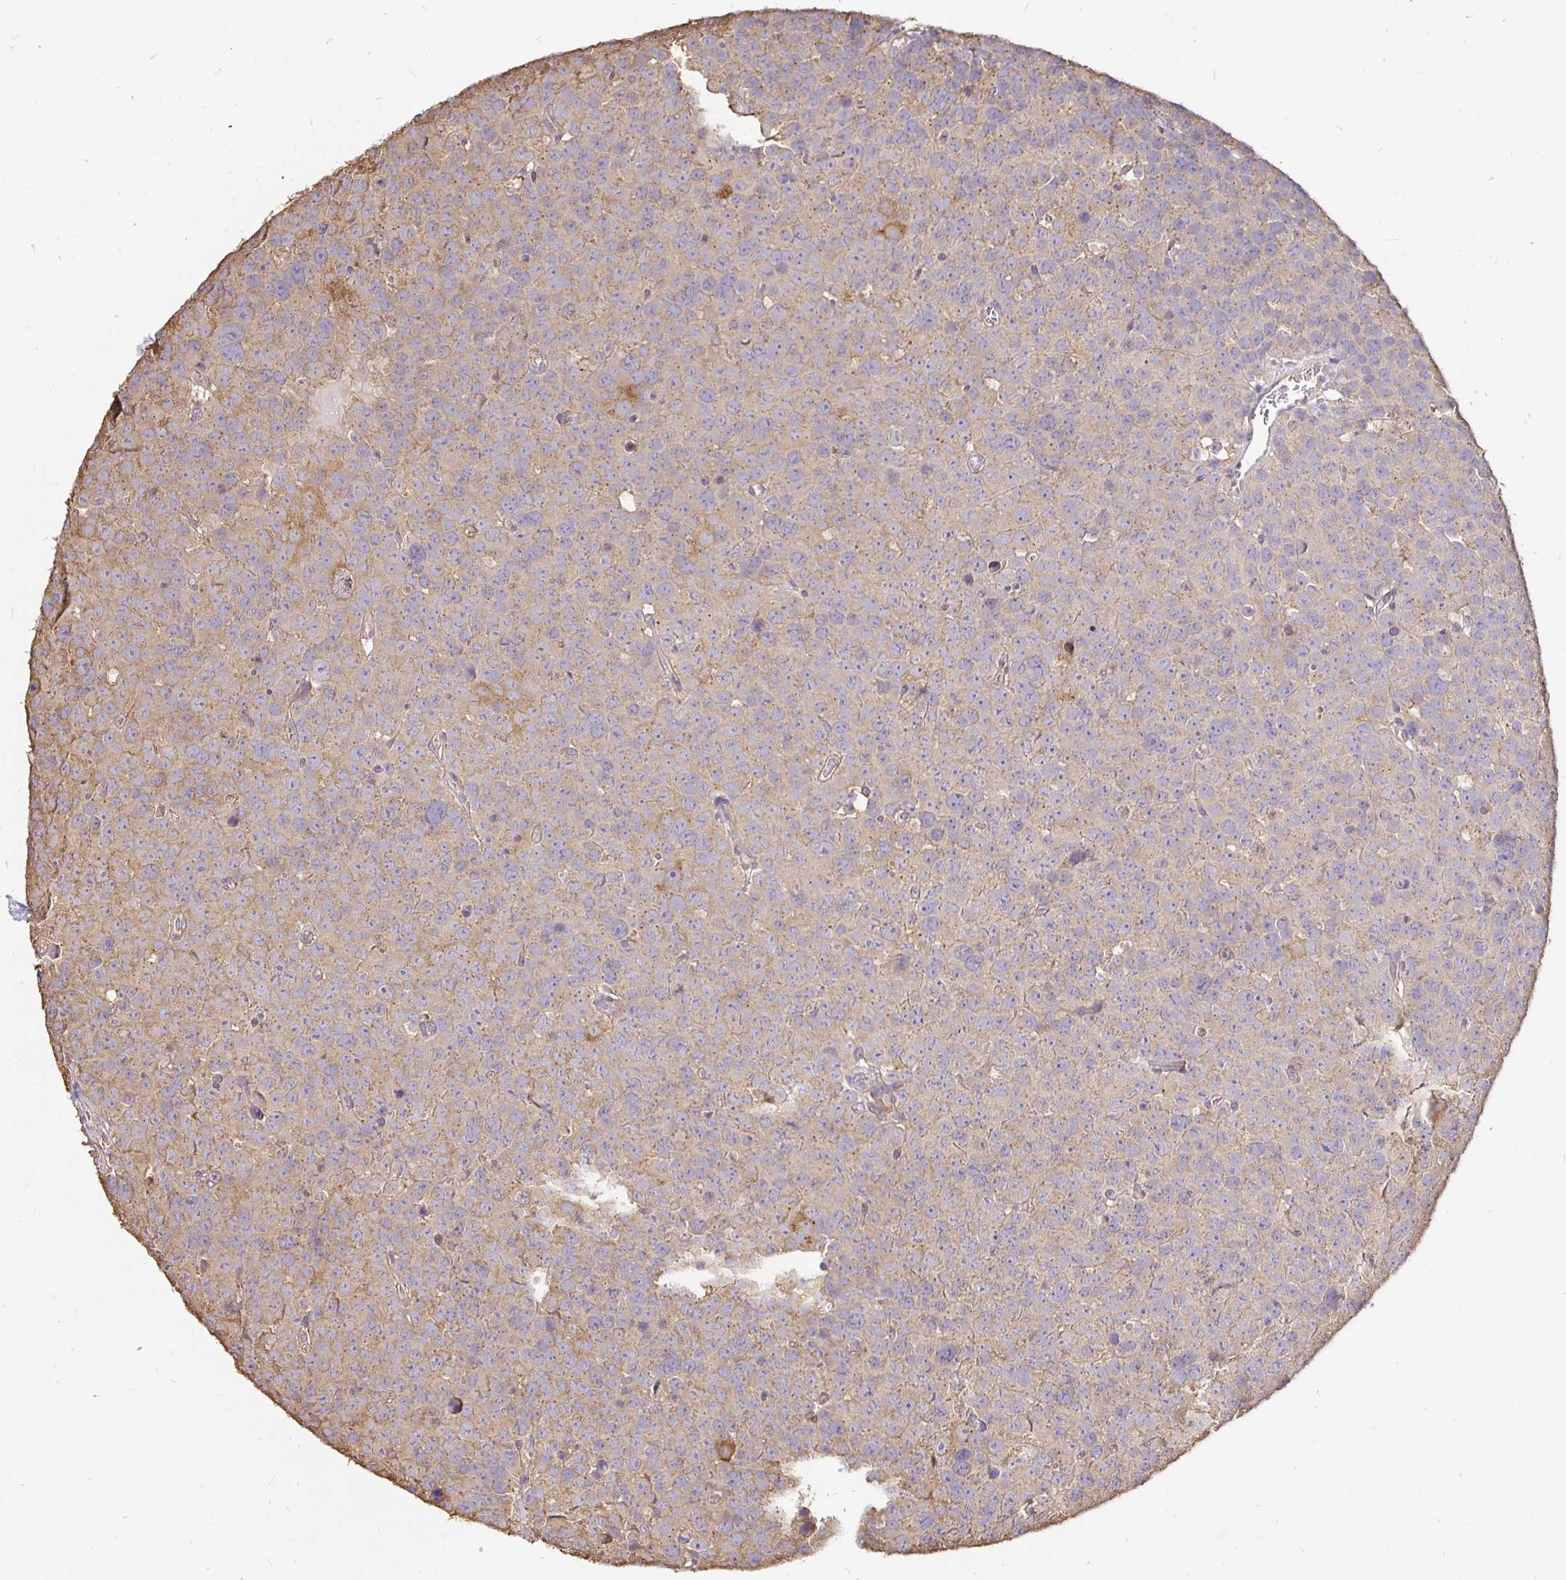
{"staining": {"intensity": "weak", "quantity": "25%-75%", "location": "cytoplasmic/membranous"}, "tissue": "testis cancer", "cell_type": "Tumor cells", "image_type": "cancer", "snomed": [{"axis": "morphology", "description": "Seminoma, NOS"}, {"axis": "topography", "description": "Testis"}], "caption": "Testis cancer (seminoma) stained for a protein (brown) reveals weak cytoplasmic/membranous positive positivity in about 25%-75% of tumor cells.", "gene": "MAPK8IP3", "patient": {"sex": "male", "age": 71}}